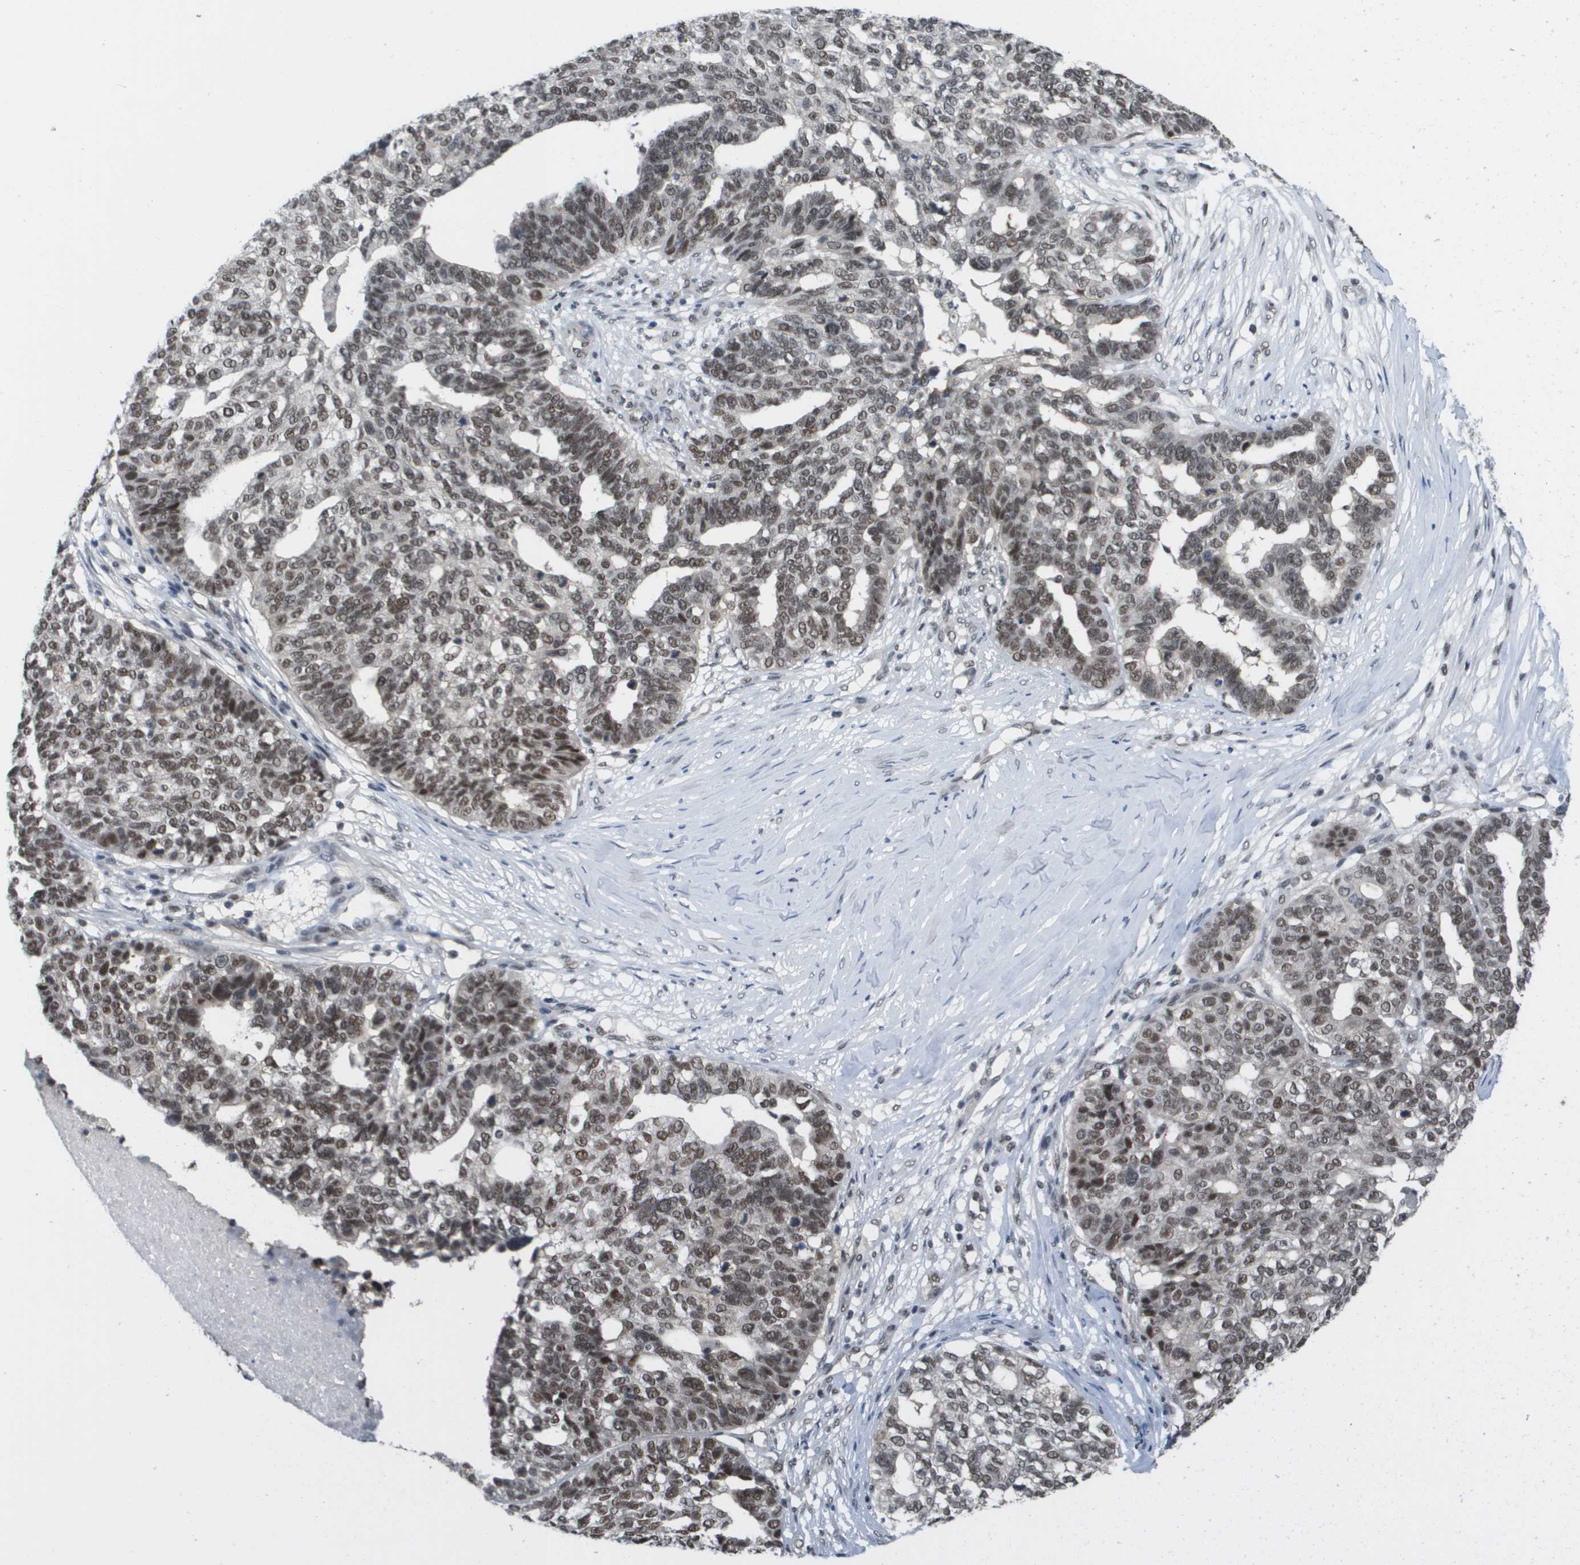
{"staining": {"intensity": "moderate", "quantity": ">75%", "location": "nuclear"}, "tissue": "ovarian cancer", "cell_type": "Tumor cells", "image_type": "cancer", "snomed": [{"axis": "morphology", "description": "Cystadenocarcinoma, serous, NOS"}, {"axis": "topography", "description": "Ovary"}], "caption": "Immunohistochemical staining of human serous cystadenocarcinoma (ovarian) displays medium levels of moderate nuclear expression in approximately >75% of tumor cells.", "gene": "ISY1", "patient": {"sex": "female", "age": 59}}